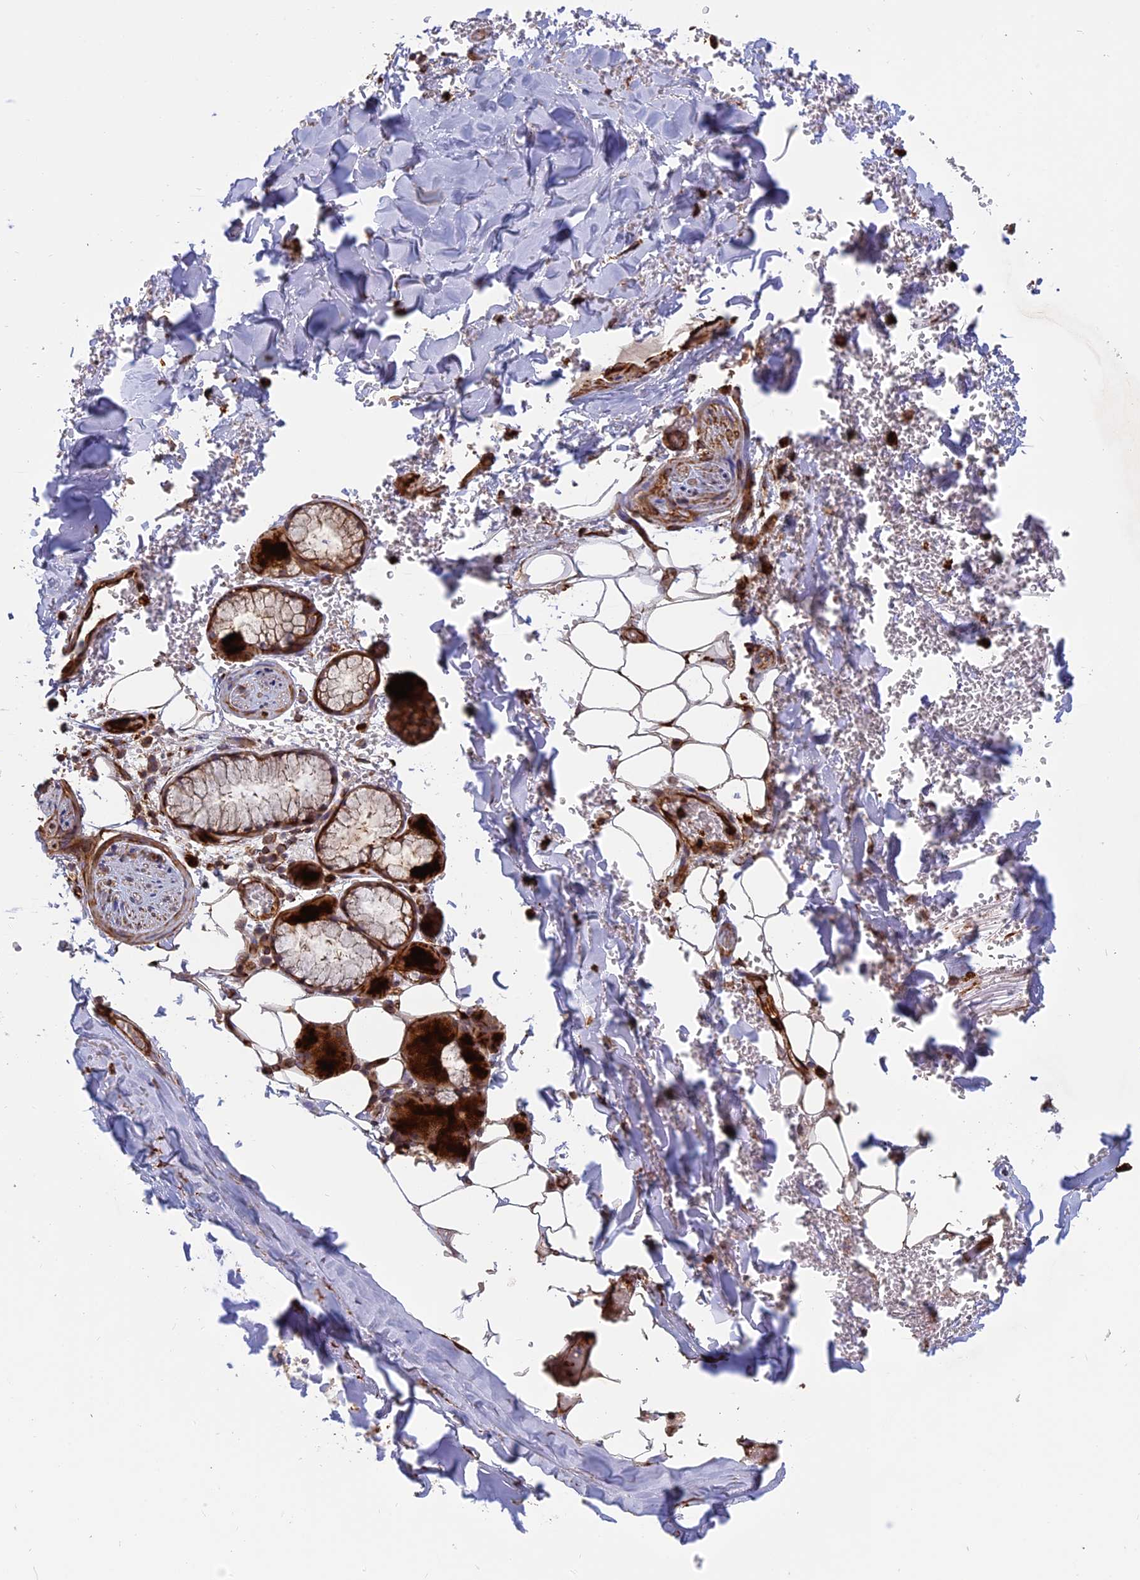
{"staining": {"intensity": "moderate", "quantity": ">75%", "location": "cytoplasmic/membranous"}, "tissue": "adipose tissue", "cell_type": "Adipocytes", "image_type": "normal", "snomed": [{"axis": "morphology", "description": "Normal tissue, NOS"}, {"axis": "topography", "description": "Lymph node"}, {"axis": "topography", "description": "Bronchus"}], "caption": "Protein expression analysis of benign adipose tissue exhibits moderate cytoplasmic/membranous staining in about >75% of adipocytes.", "gene": "PHLDB3", "patient": {"sex": "male", "age": 63}}